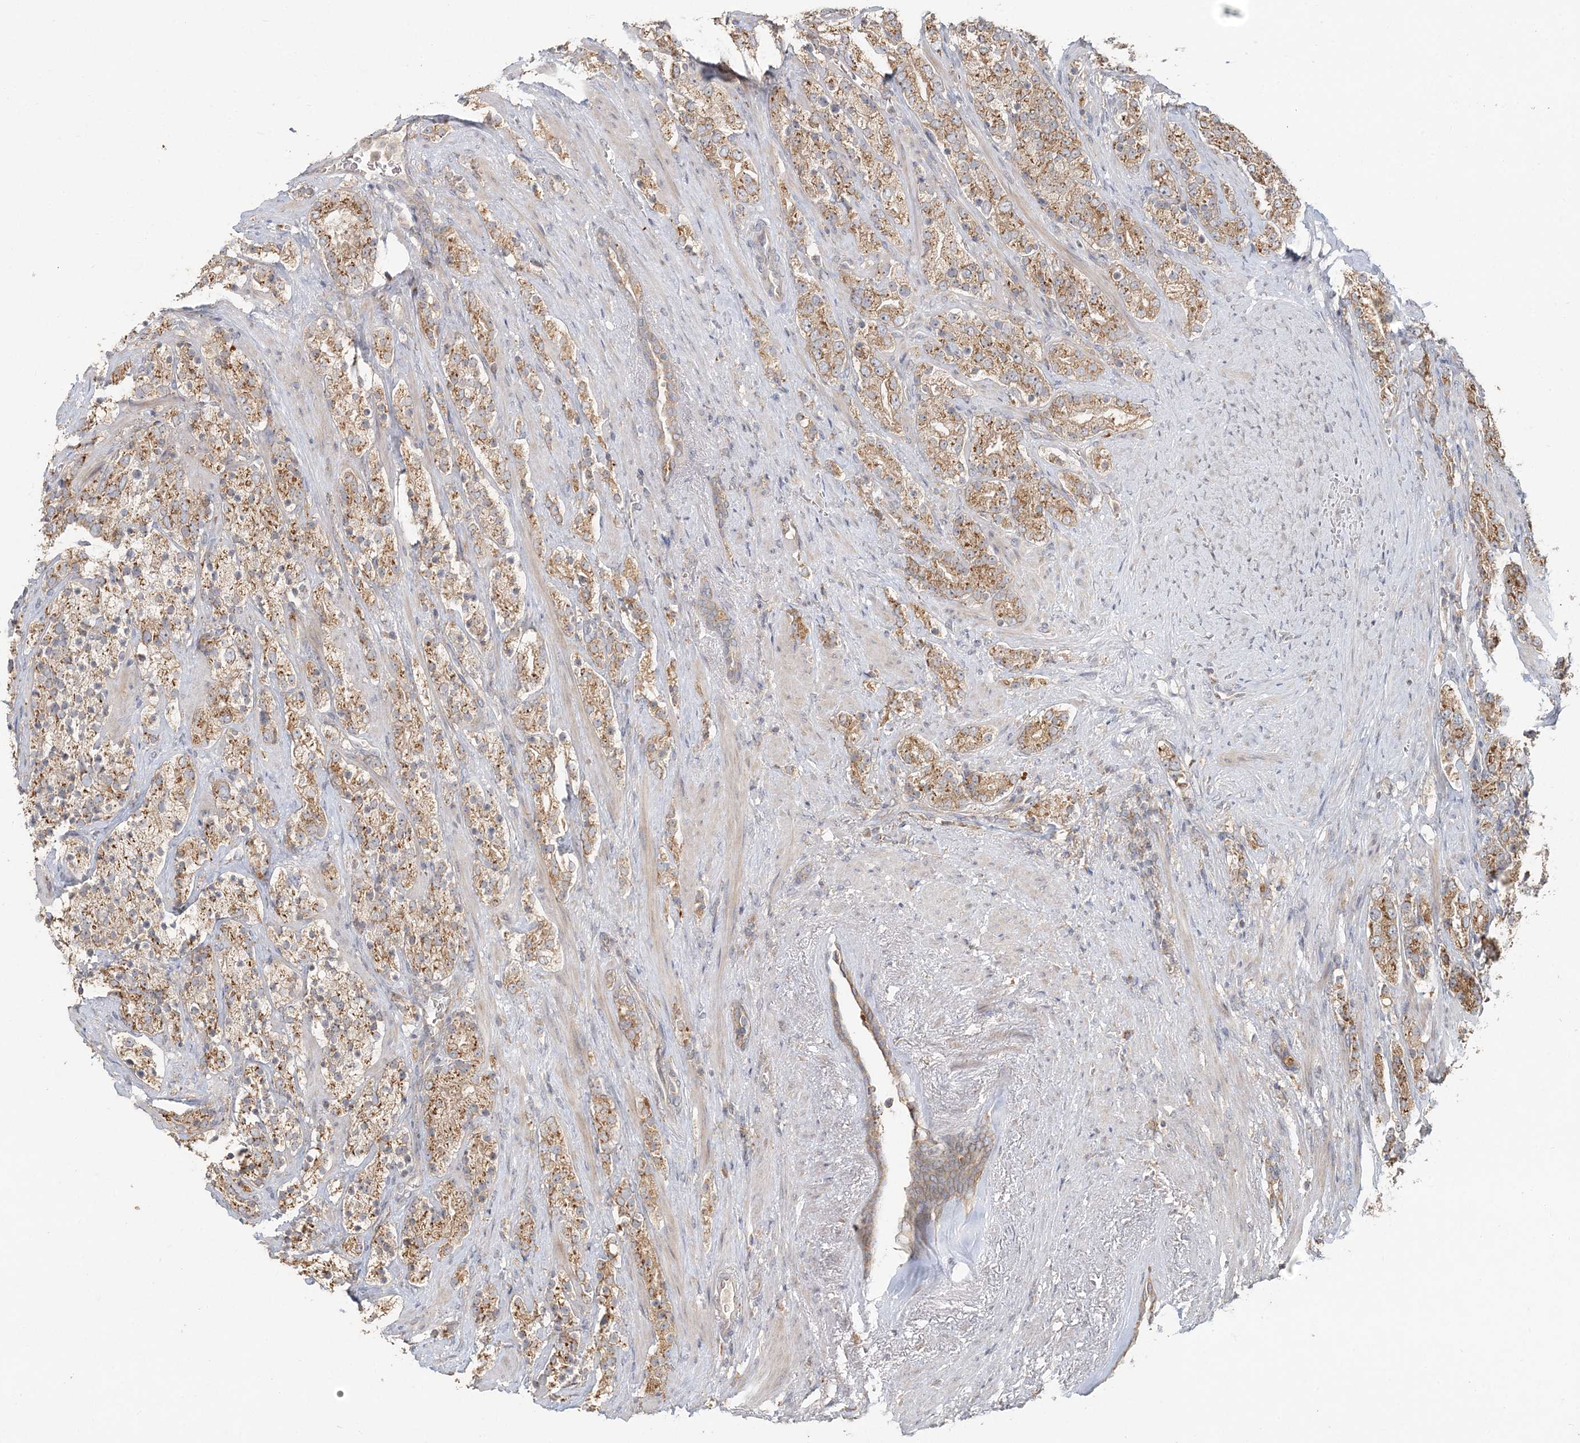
{"staining": {"intensity": "moderate", "quantity": ">75%", "location": "cytoplasmic/membranous"}, "tissue": "prostate cancer", "cell_type": "Tumor cells", "image_type": "cancer", "snomed": [{"axis": "morphology", "description": "Adenocarcinoma, High grade"}, {"axis": "topography", "description": "Prostate"}], "caption": "A medium amount of moderate cytoplasmic/membranous positivity is identified in approximately >75% of tumor cells in adenocarcinoma (high-grade) (prostate) tissue. The protein of interest is shown in brown color, while the nuclei are stained blue.", "gene": "RAB14", "patient": {"sex": "male", "age": 71}}